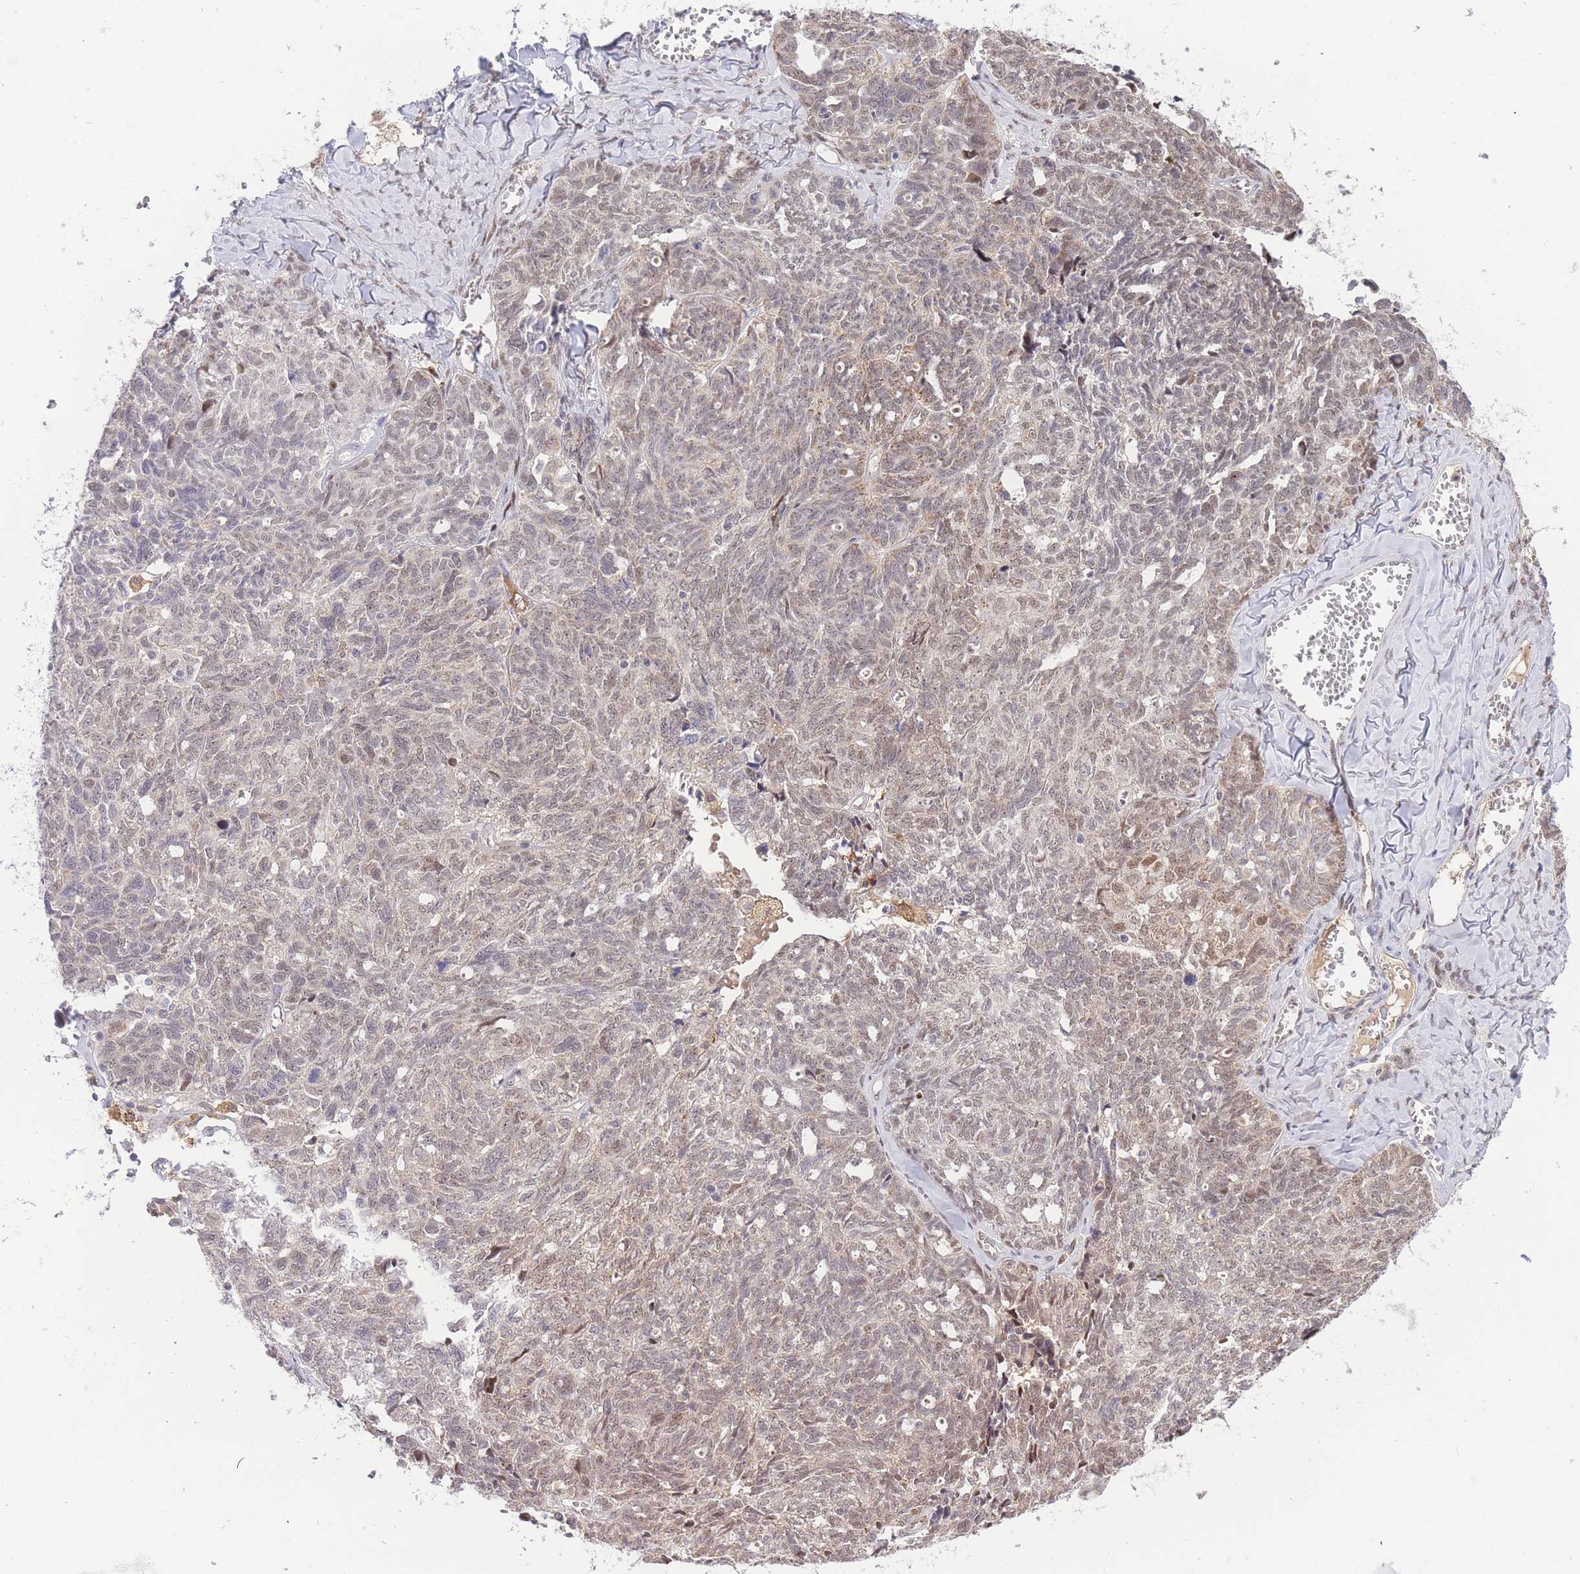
{"staining": {"intensity": "weak", "quantity": ">75%", "location": "cytoplasmic/membranous,nuclear"}, "tissue": "ovarian cancer", "cell_type": "Tumor cells", "image_type": "cancer", "snomed": [{"axis": "morphology", "description": "Cystadenocarcinoma, serous, NOS"}, {"axis": "topography", "description": "Ovary"}], "caption": "Protein staining of ovarian serous cystadenocarcinoma tissue exhibits weak cytoplasmic/membranous and nuclear expression in approximately >75% of tumor cells.", "gene": "PUS10", "patient": {"sex": "female", "age": 79}}